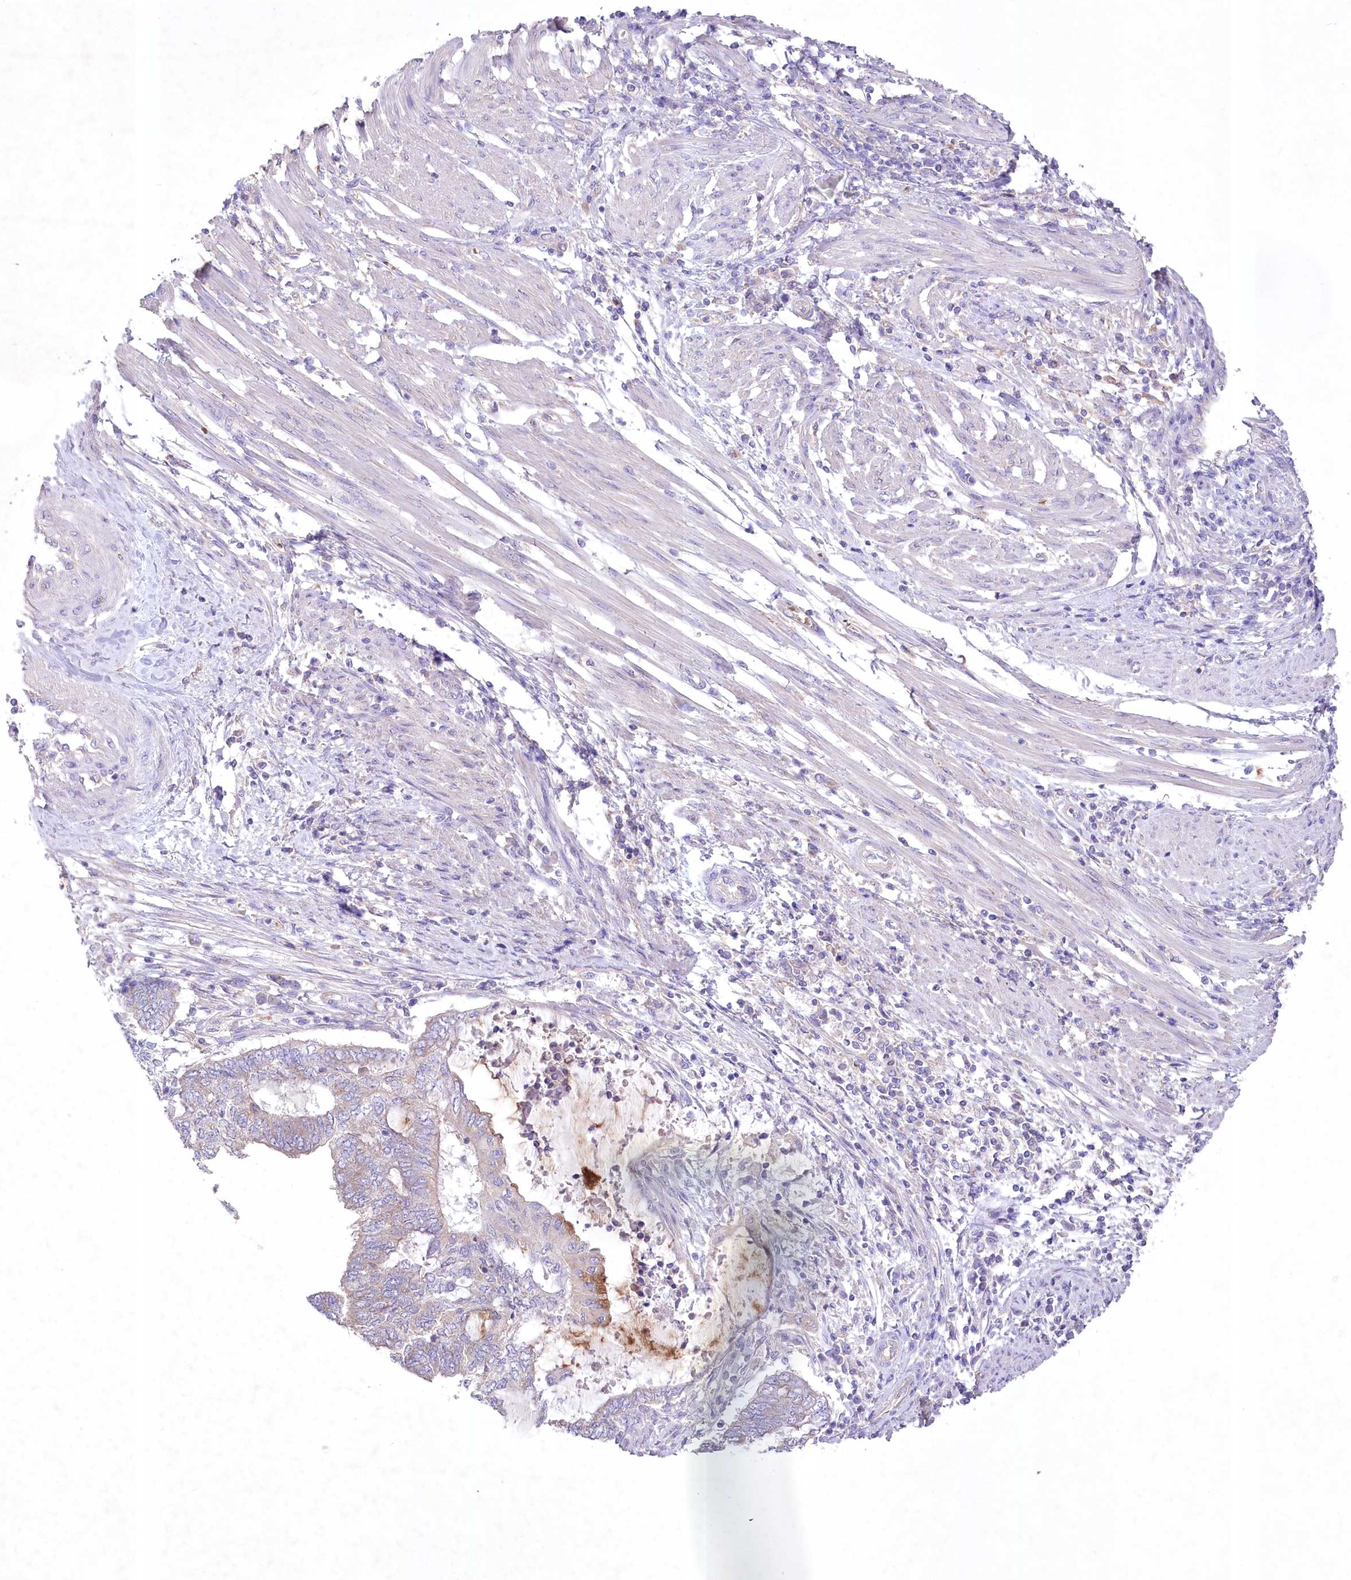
{"staining": {"intensity": "weak", "quantity": "<25%", "location": "cytoplasmic/membranous"}, "tissue": "endometrial cancer", "cell_type": "Tumor cells", "image_type": "cancer", "snomed": [{"axis": "morphology", "description": "Adenocarcinoma, NOS"}, {"axis": "topography", "description": "Uterus"}, {"axis": "topography", "description": "Endometrium"}], "caption": "High magnification brightfield microscopy of endometrial adenocarcinoma stained with DAB (3,3'-diaminobenzidine) (brown) and counterstained with hematoxylin (blue): tumor cells show no significant staining.", "gene": "PRSS53", "patient": {"sex": "female", "age": 70}}